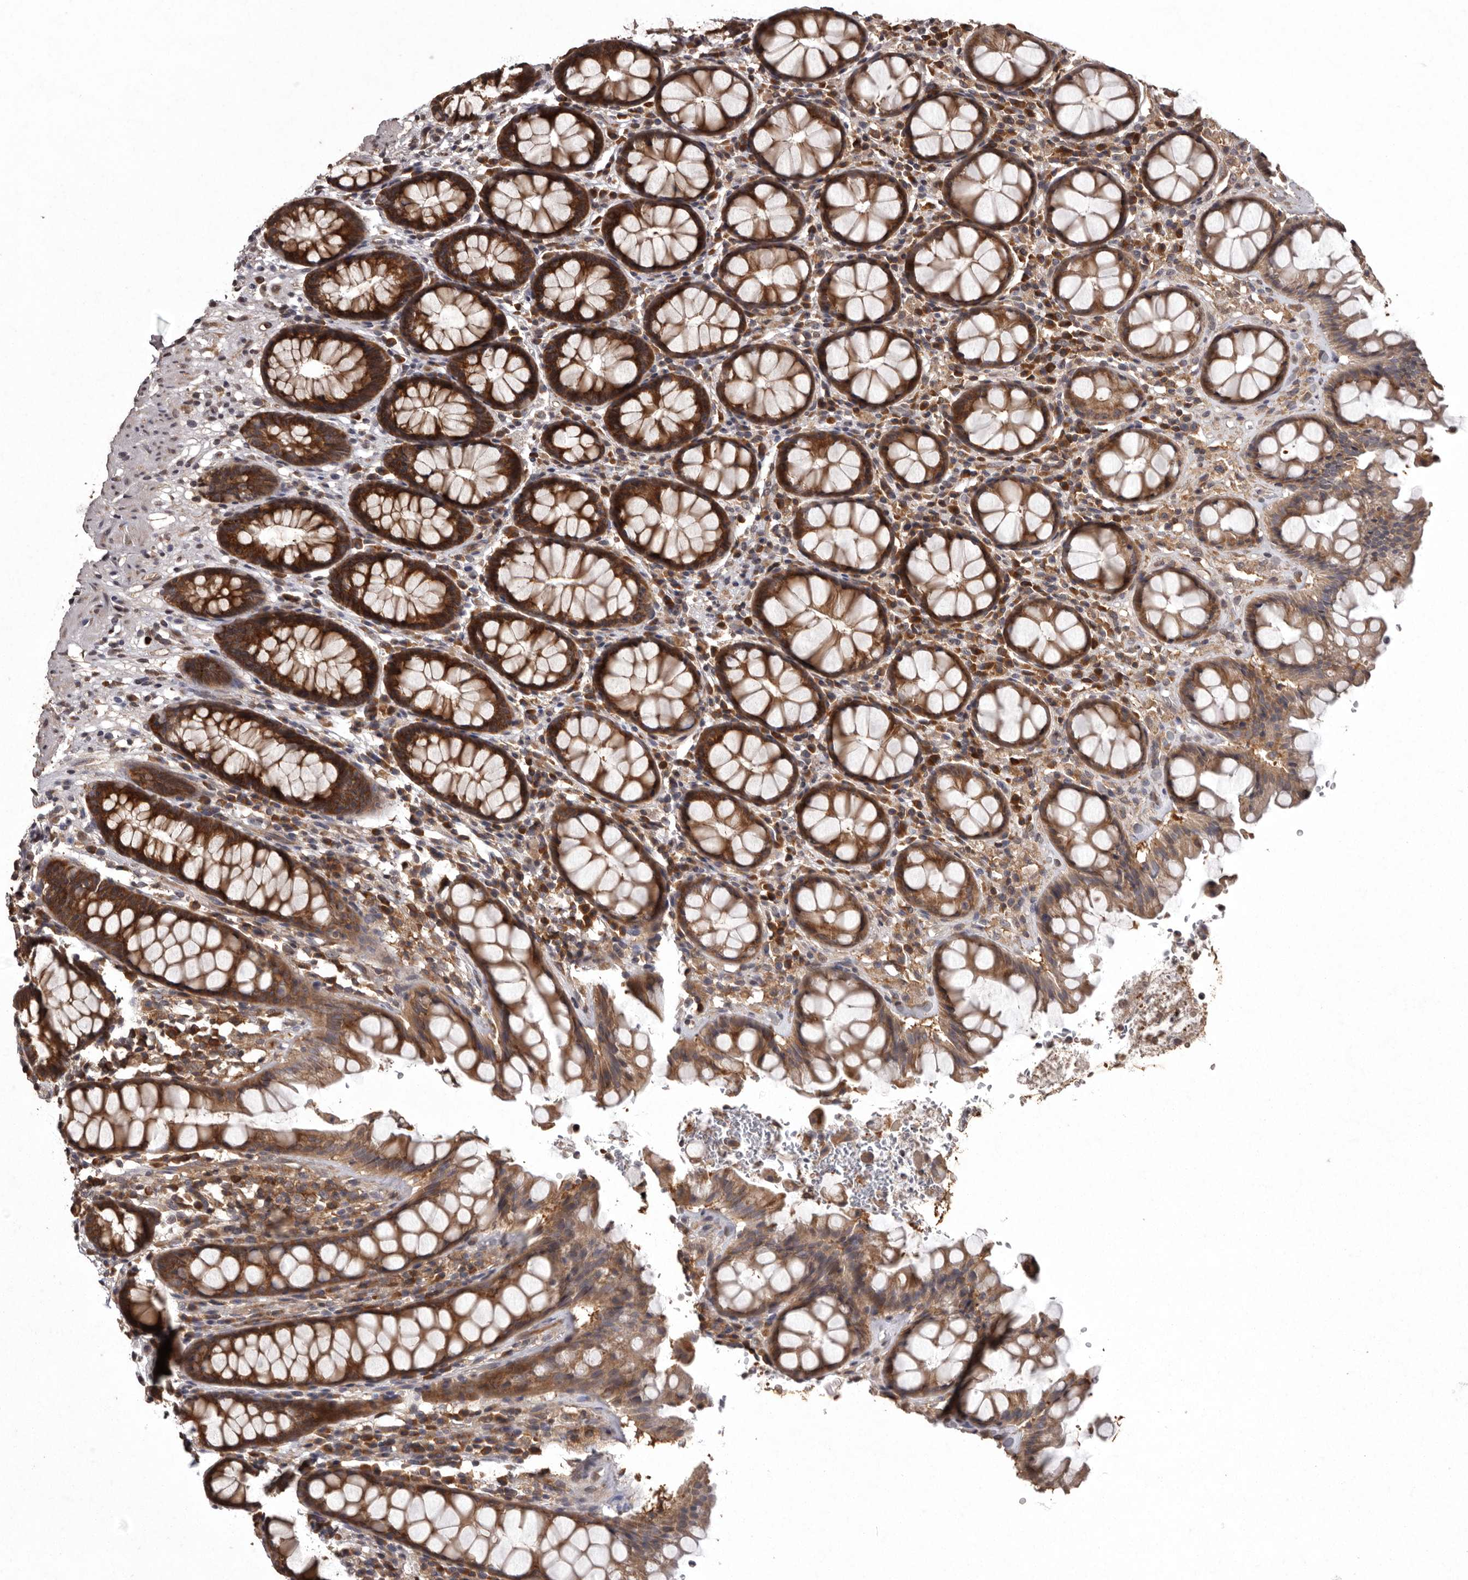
{"staining": {"intensity": "strong", "quantity": ">75%", "location": "cytoplasmic/membranous"}, "tissue": "rectum", "cell_type": "Glandular cells", "image_type": "normal", "snomed": [{"axis": "morphology", "description": "Normal tissue, NOS"}, {"axis": "topography", "description": "Rectum"}], "caption": "The micrograph shows staining of benign rectum, revealing strong cytoplasmic/membranous protein staining (brown color) within glandular cells.", "gene": "DARS1", "patient": {"sex": "male", "age": 64}}